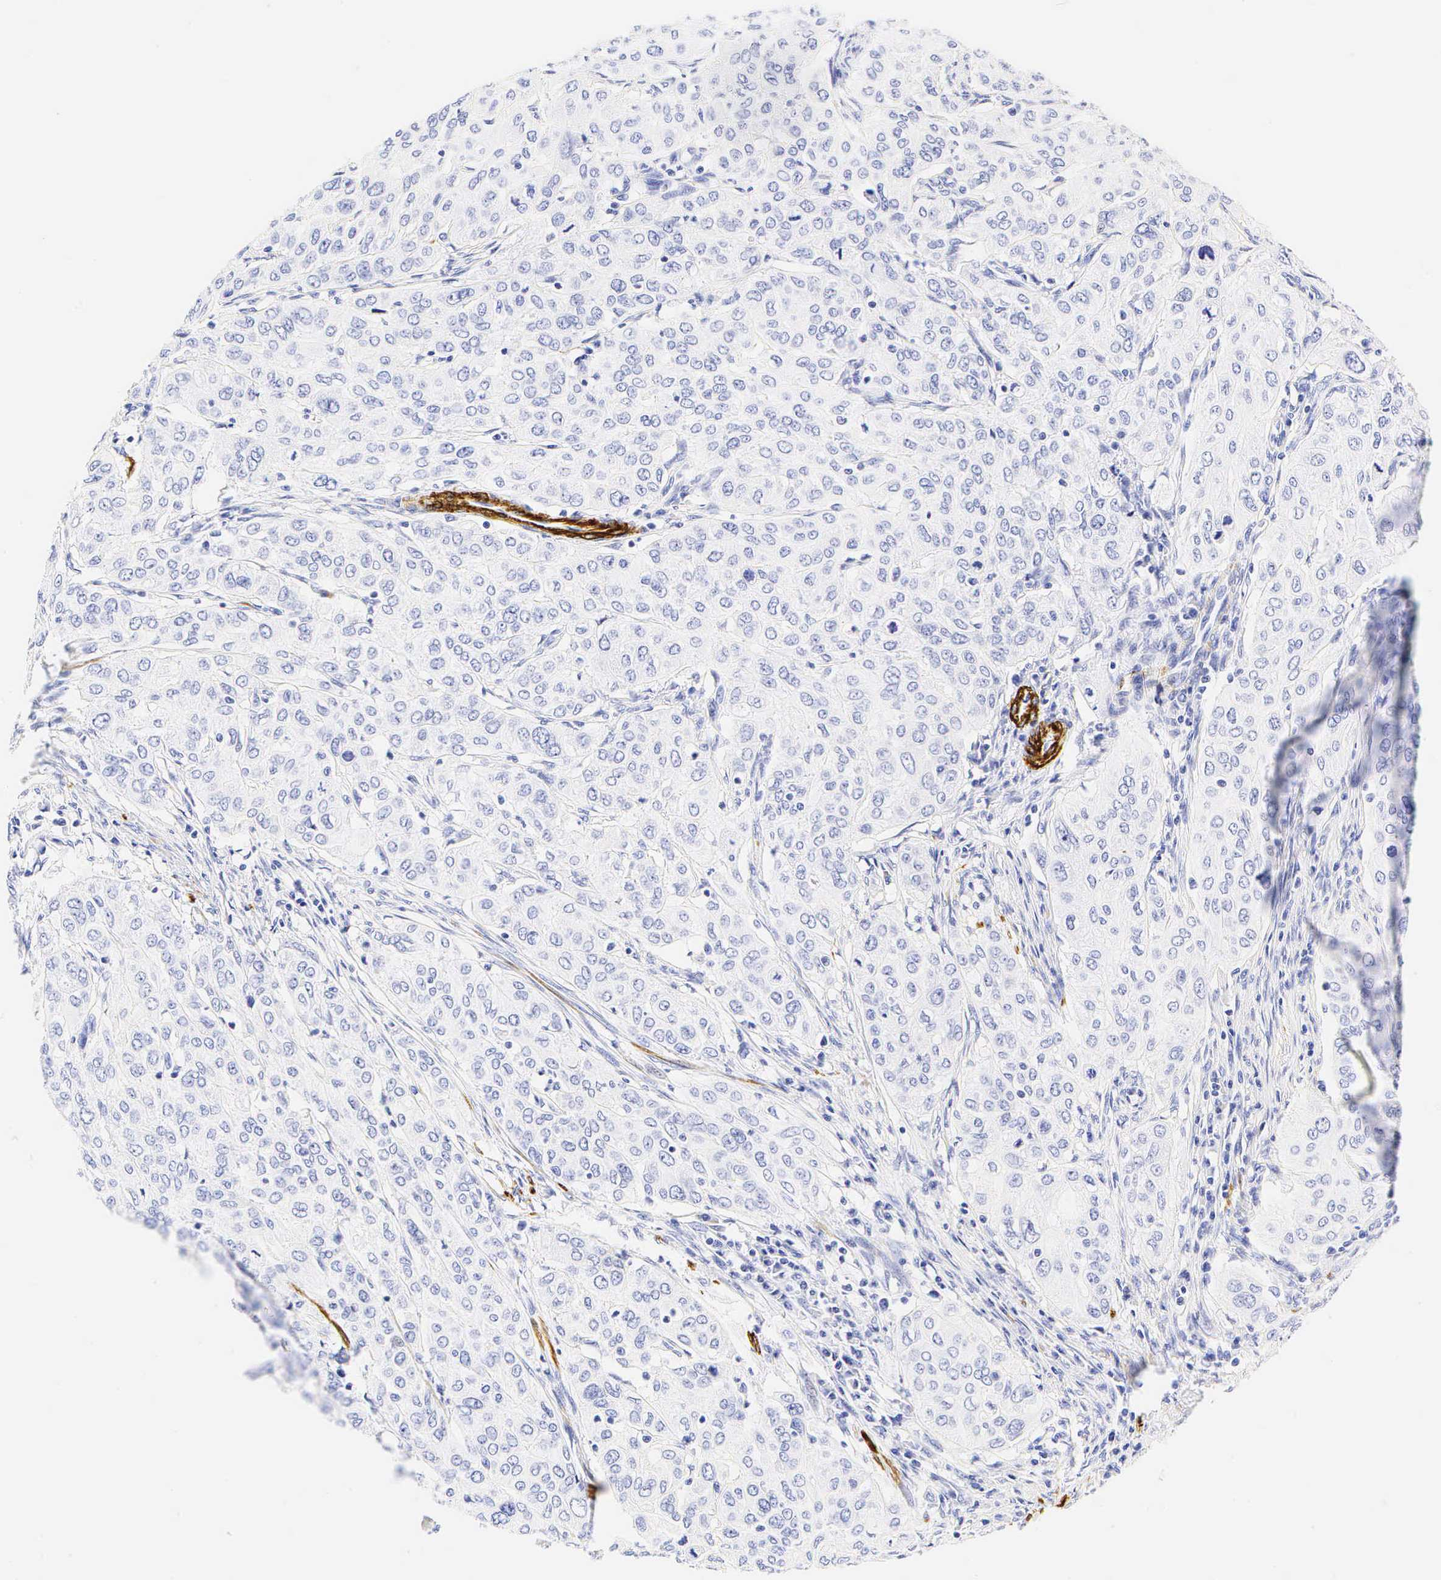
{"staining": {"intensity": "negative", "quantity": "none", "location": "none"}, "tissue": "cervical cancer", "cell_type": "Tumor cells", "image_type": "cancer", "snomed": [{"axis": "morphology", "description": "Squamous cell carcinoma, NOS"}, {"axis": "topography", "description": "Cervix"}], "caption": "DAB immunohistochemical staining of human cervical cancer exhibits no significant expression in tumor cells.", "gene": "CALD1", "patient": {"sex": "female", "age": 38}}